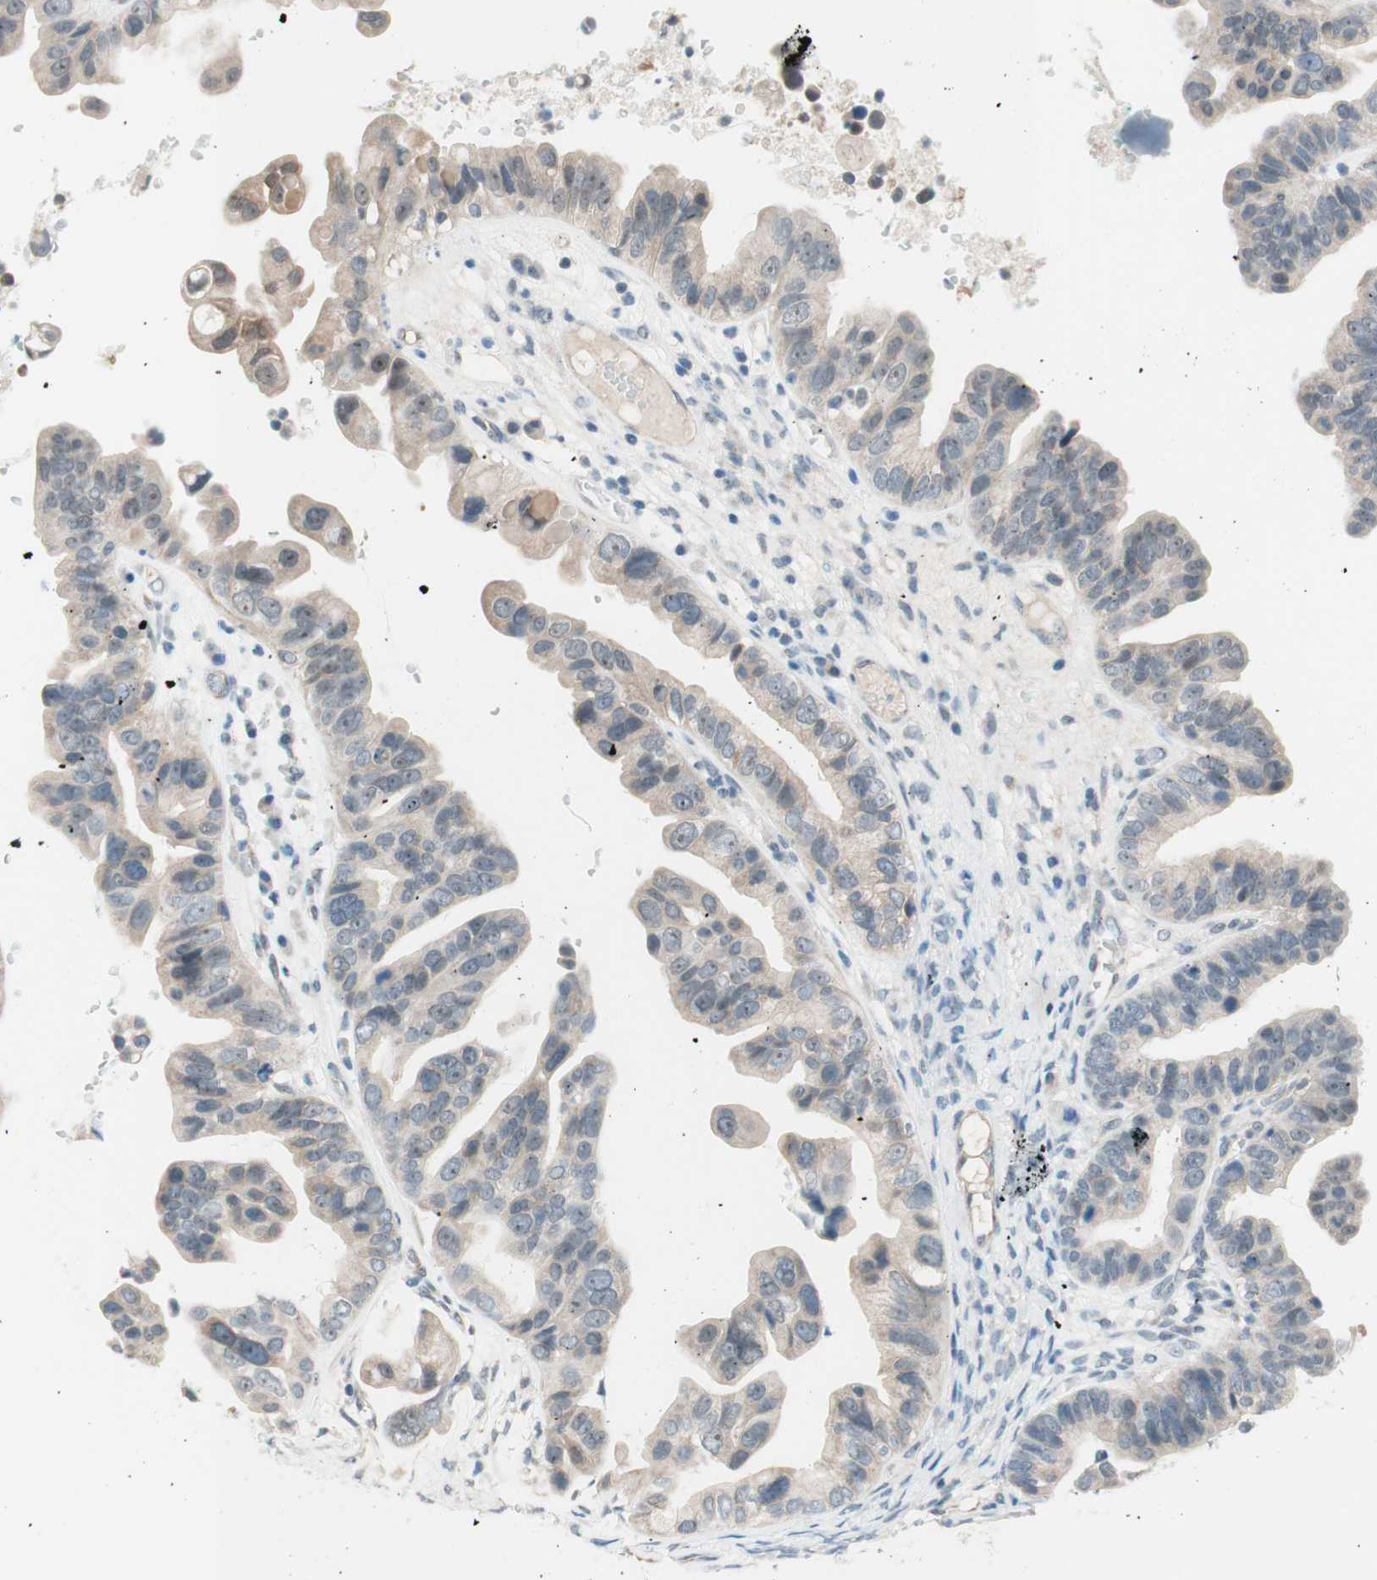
{"staining": {"intensity": "weak", "quantity": "25%-75%", "location": "cytoplasmic/membranous"}, "tissue": "ovarian cancer", "cell_type": "Tumor cells", "image_type": "cancer", "snomed": [{"axis": "morphology", "description": "Cystadenocarcinoma, serous, NOS"}, {"axis": "topography", "description": "Ovary"}], "caption": "Ovarian cancer (serous cystadenocarcinoma) stained for a protein (brown) exhibits weak cytoplasmic/membranous positive positivity in approximately 25%-75% of tumor cells.", "gene": "JPH1", "patient": {"sex": "female", "age": 56}}